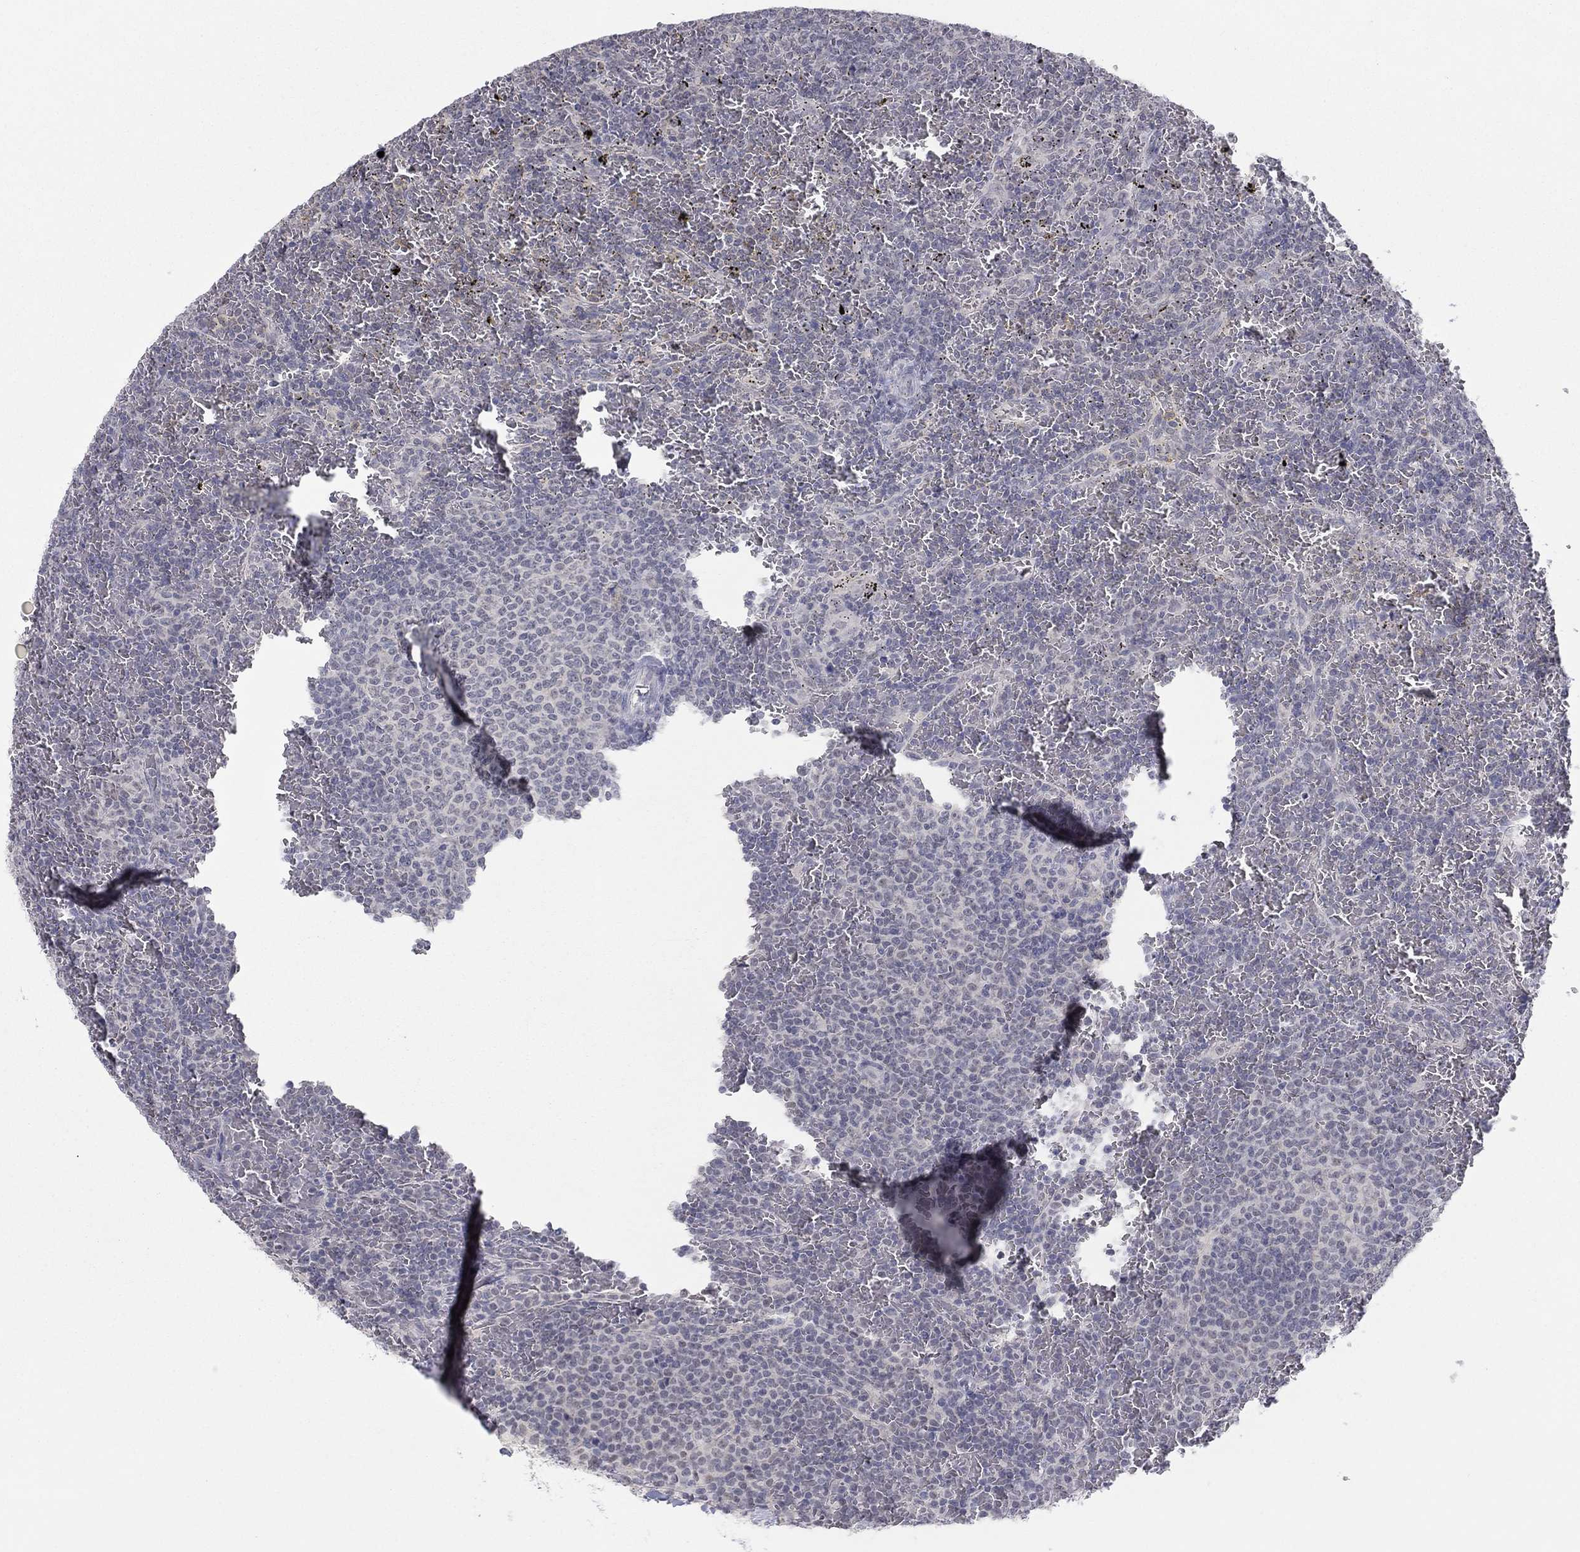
{"staining": {"intensity": "negative", "quantity": "none", "location": "none"}, "tissue": "lymphoma", "cell_type": "Tumor cells", "image_type": "cancer", "snomed": [{"axis": "morphology", "description": "Malignant lymphoma, non-Hodgkin's type, Low grade"}, {"axis": "topography", "description": "Spleen"}], "caption": "The photomicrograph exhibits no significant staining in tumor cells of low-grade malignant lymphoma, non-Hodgkin's type. (Stains: DAB (3,3'-diaminobenzidine) immunohistochemistry (IHC) with hematoxylin counter stain, Microscopy: brightfield microscopy at high magnification).", "gene": "SLC22A2", "patient": {"sex": "female", "age": 77}}